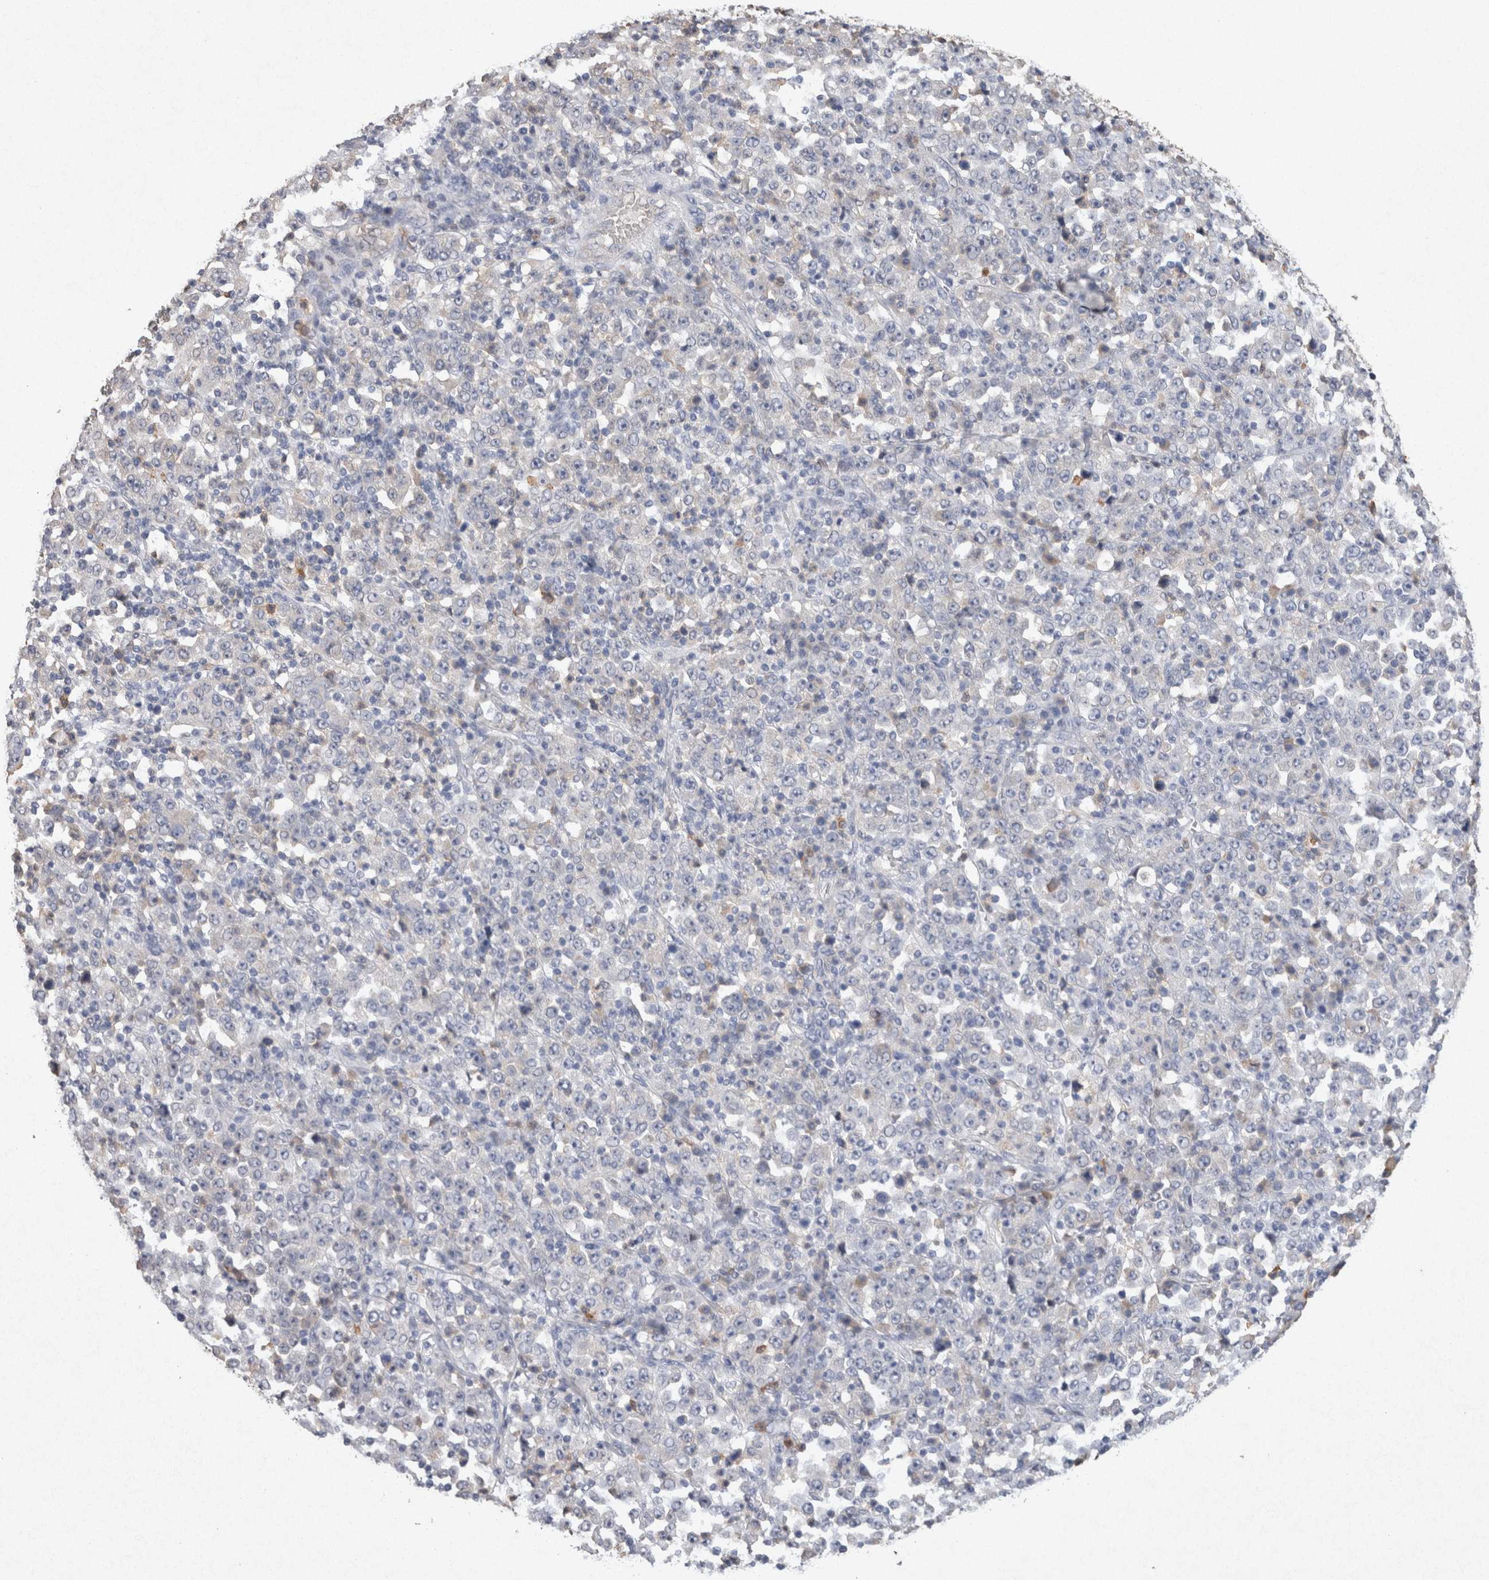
{"staining": {"intensity": "negative", "quantity": "none", "location": "none"}, "tissue": "stomach cancer", "cell_type": "Tumor cells", "image_type": "cancer", "snomed": [{"axis": "morphology", "description": "Normal tissue, NOS"}, {"axis": "morphology", "description": "Adenocarcinoma, NOS"}, {"axis": "topography", "description": "Stomach, upper"}, {"axis": "topography", "description": "Stomach"}], "caption": "IHC histopathology image of neoplastic tissue: stomach cancer stained with DAB (3,3'-diaminobenzidine) demonstrates no significant protein positivity in tumor cells.", "gene": "FABP7", "patient": {"sex": "male", "age": 59}}